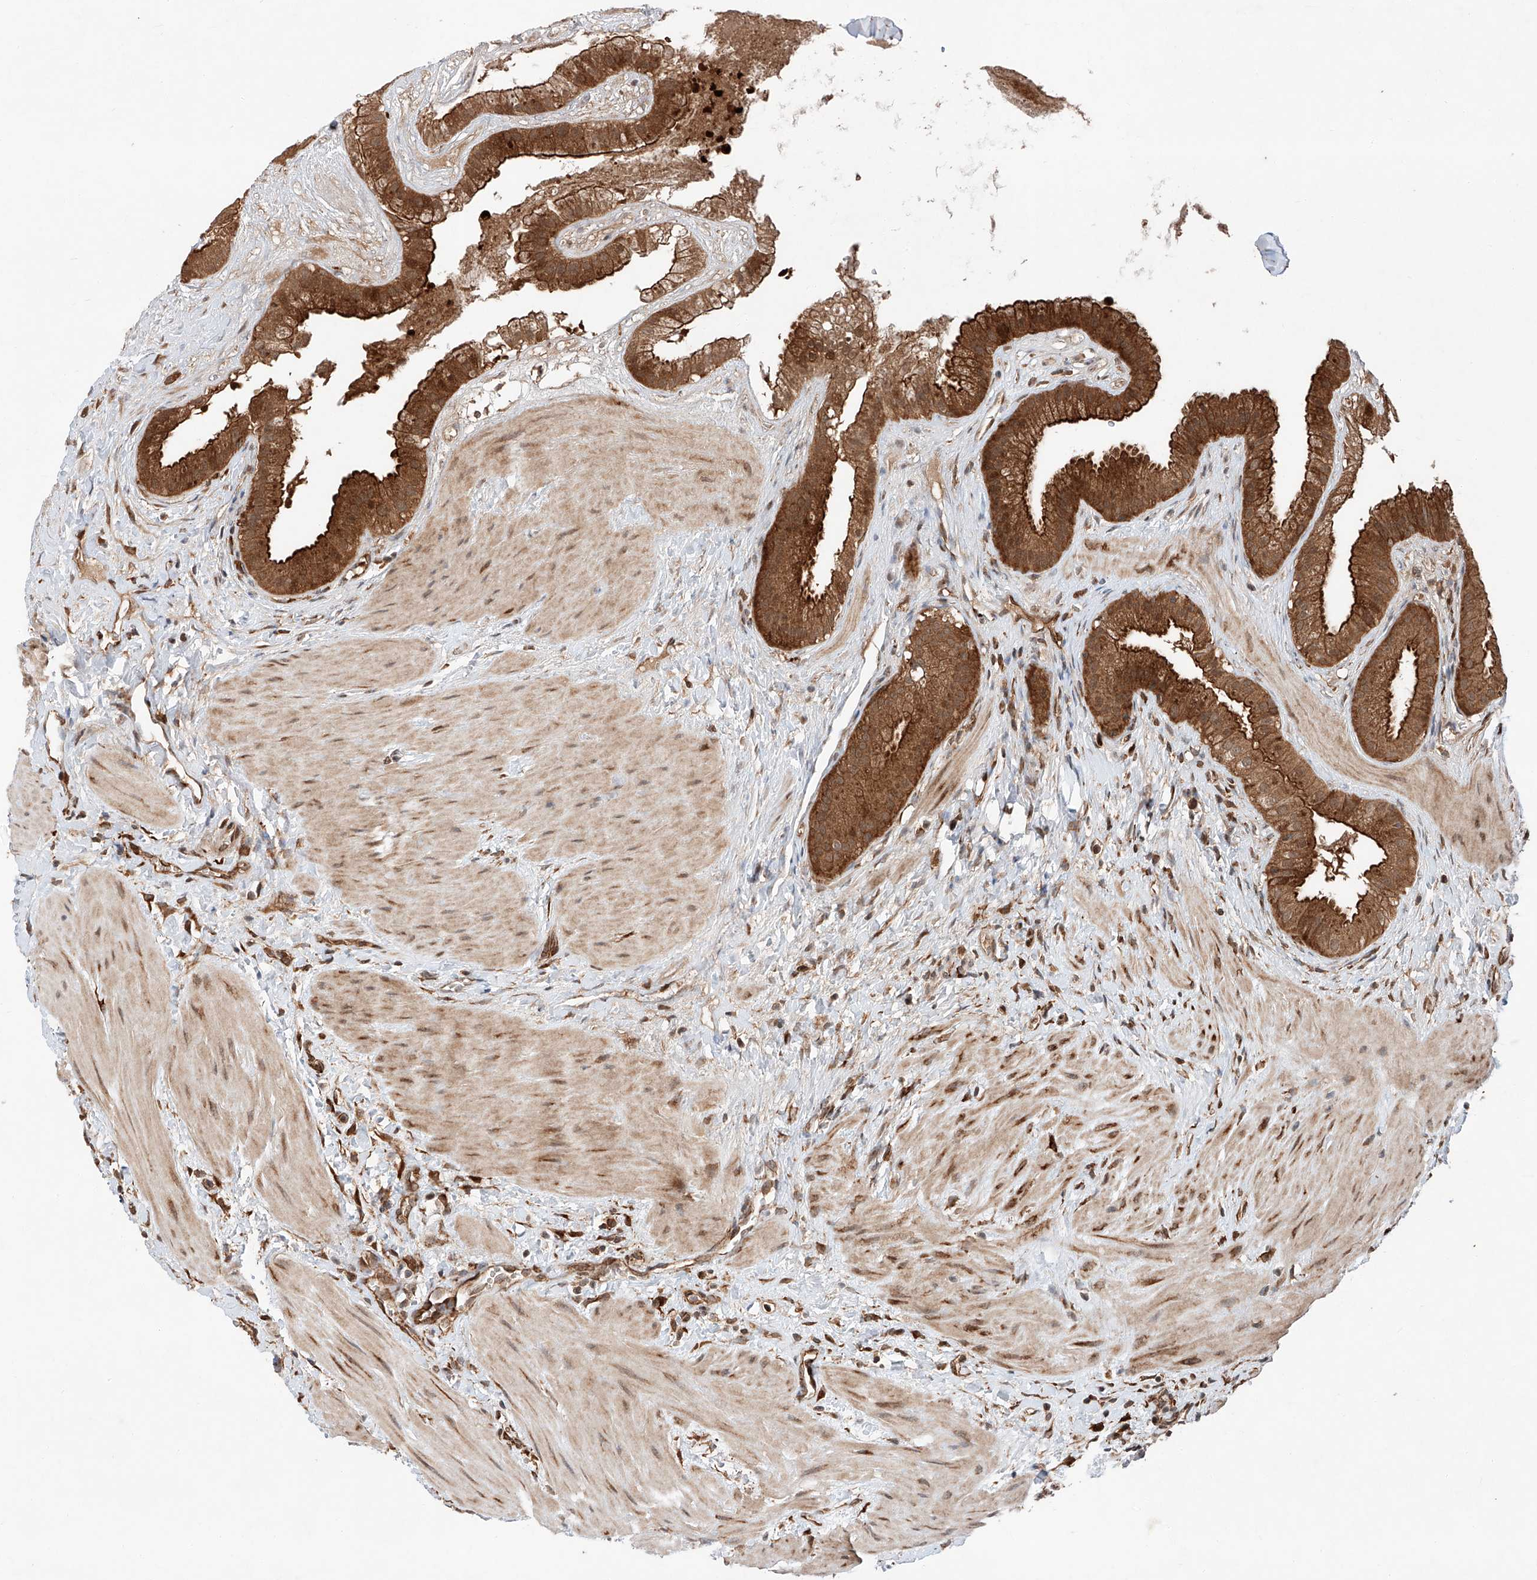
{"staining": {"intensity": "strong", "quantity": ">75%", "location": "cytoplasmic/membranous"}, "tissue": "gallbladder", "cell_type": "Glandular cells", "image_type": "normal", "snomed": [{"axis": "morphology", "description": "Normal tissue, NOS"}, {"axis": "topography", "description": "Gallbladder"}], "caption": "Immunohistochemistry (IHC) (DAB) staining of normal human gallbladder shows strong cytoplasmic/membranous protein positivity in approximately >75% of glandular cells.", "gene": "ZFP28", "patient": {"sex": "male", "age": 55}}